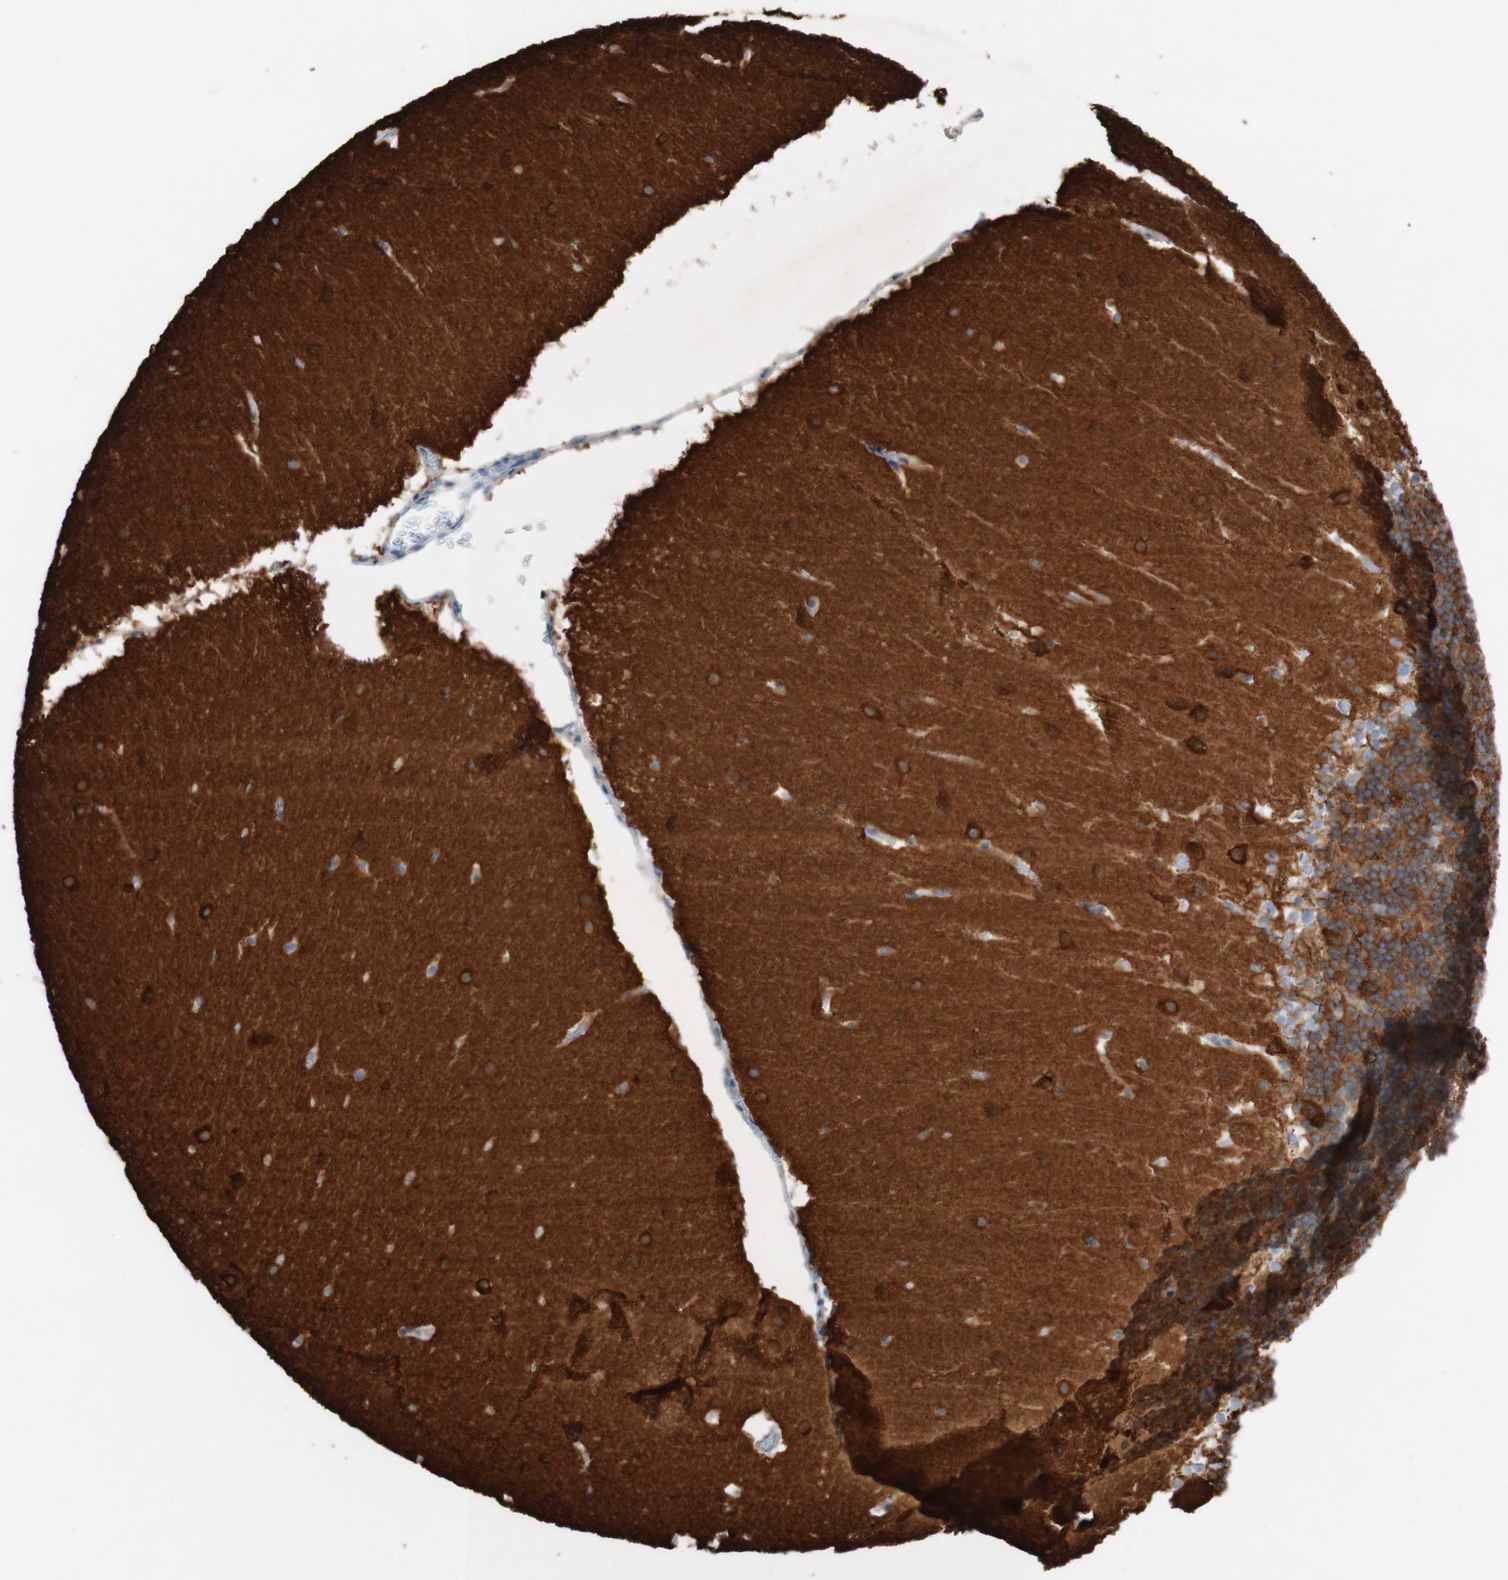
{"staining": {"intensity": "strong", "quantity": ">75%", "location": "cytoplasmic/membranous"}, "tissue": "cerebellum", "cell_type": "Cells in granular layer", "image_type": "normal", "snomed": [{"axis": "morphology", "description": "Normal tissue, NOS"}, {"axis": "topography", "description": "Cerebellum"}], "caption": "Protein analysis of unremarkable cerebellum demonstrates strong cytoplasmic/membranous staining in about >75% of cells in granular layer. (brown staining indicates protein expression, while blue staining denotes nuclei).", "gene": "PACSIN1", "patient": {"sex": "female", "age": 19}}